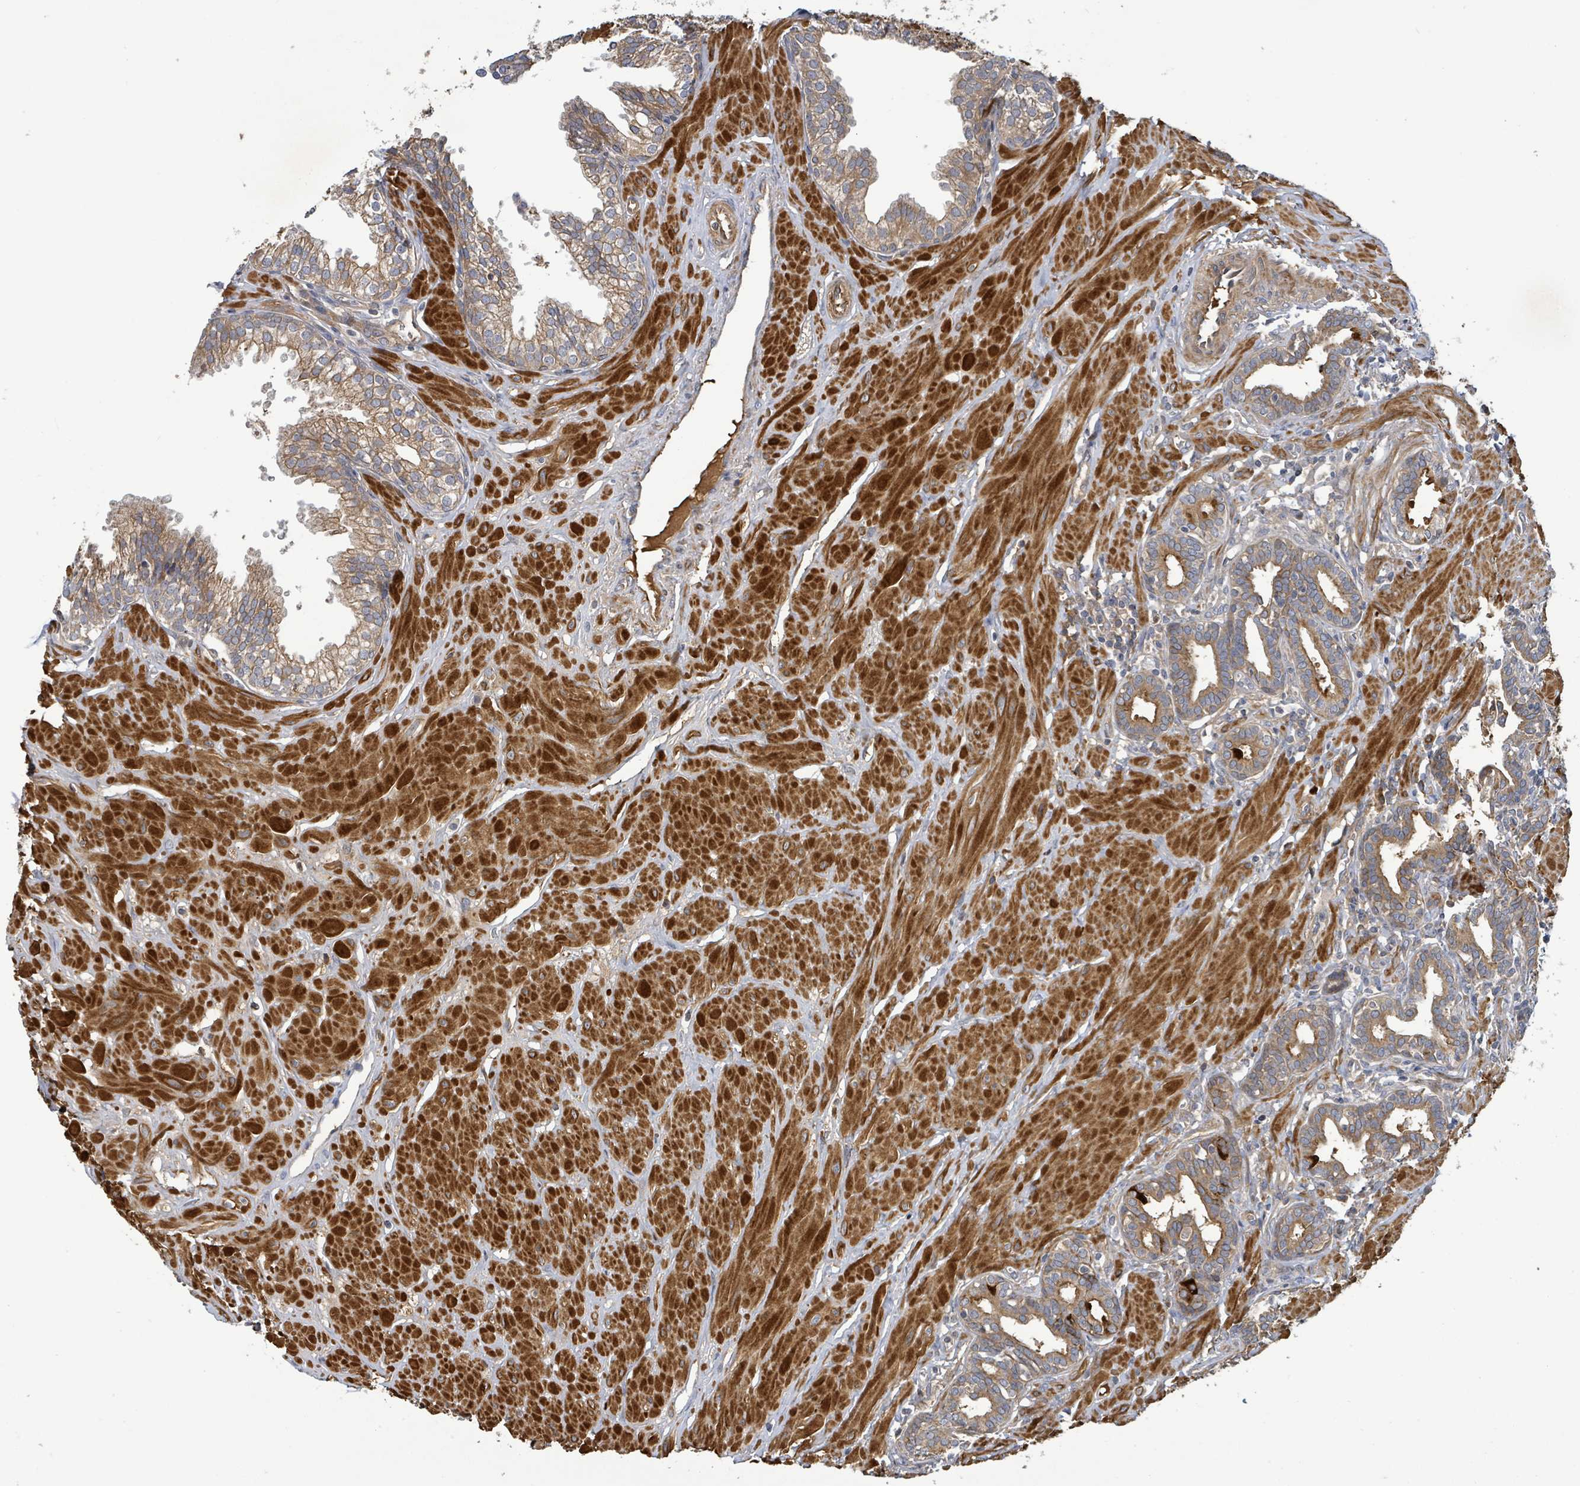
{"staining": {"intensity": "moderate", "quantity": ">75%", "location": "cytoplasmic/membranous"}, "tissue": "prostate", "cell_type": "Glandular cells", "image_type": "normal", "snomed": [{"axis": "morphology", "description": "Normal tissue, NOS"}, {"axis": "topography", "description": "Prostate"}, {"axis": "topography", "description": "Peripheral nerve tissue"}], "caption": "This micrograph demonstrates normal prostate stained with immunohistochemistry to label a protein in brown. The cytoplasmic/membranous of glandular cells show moderate positivity for the protein. Nuclei are counter-stained blue.", "gene": "STARD4", "patient": {"sex": "male", "age": 55}}